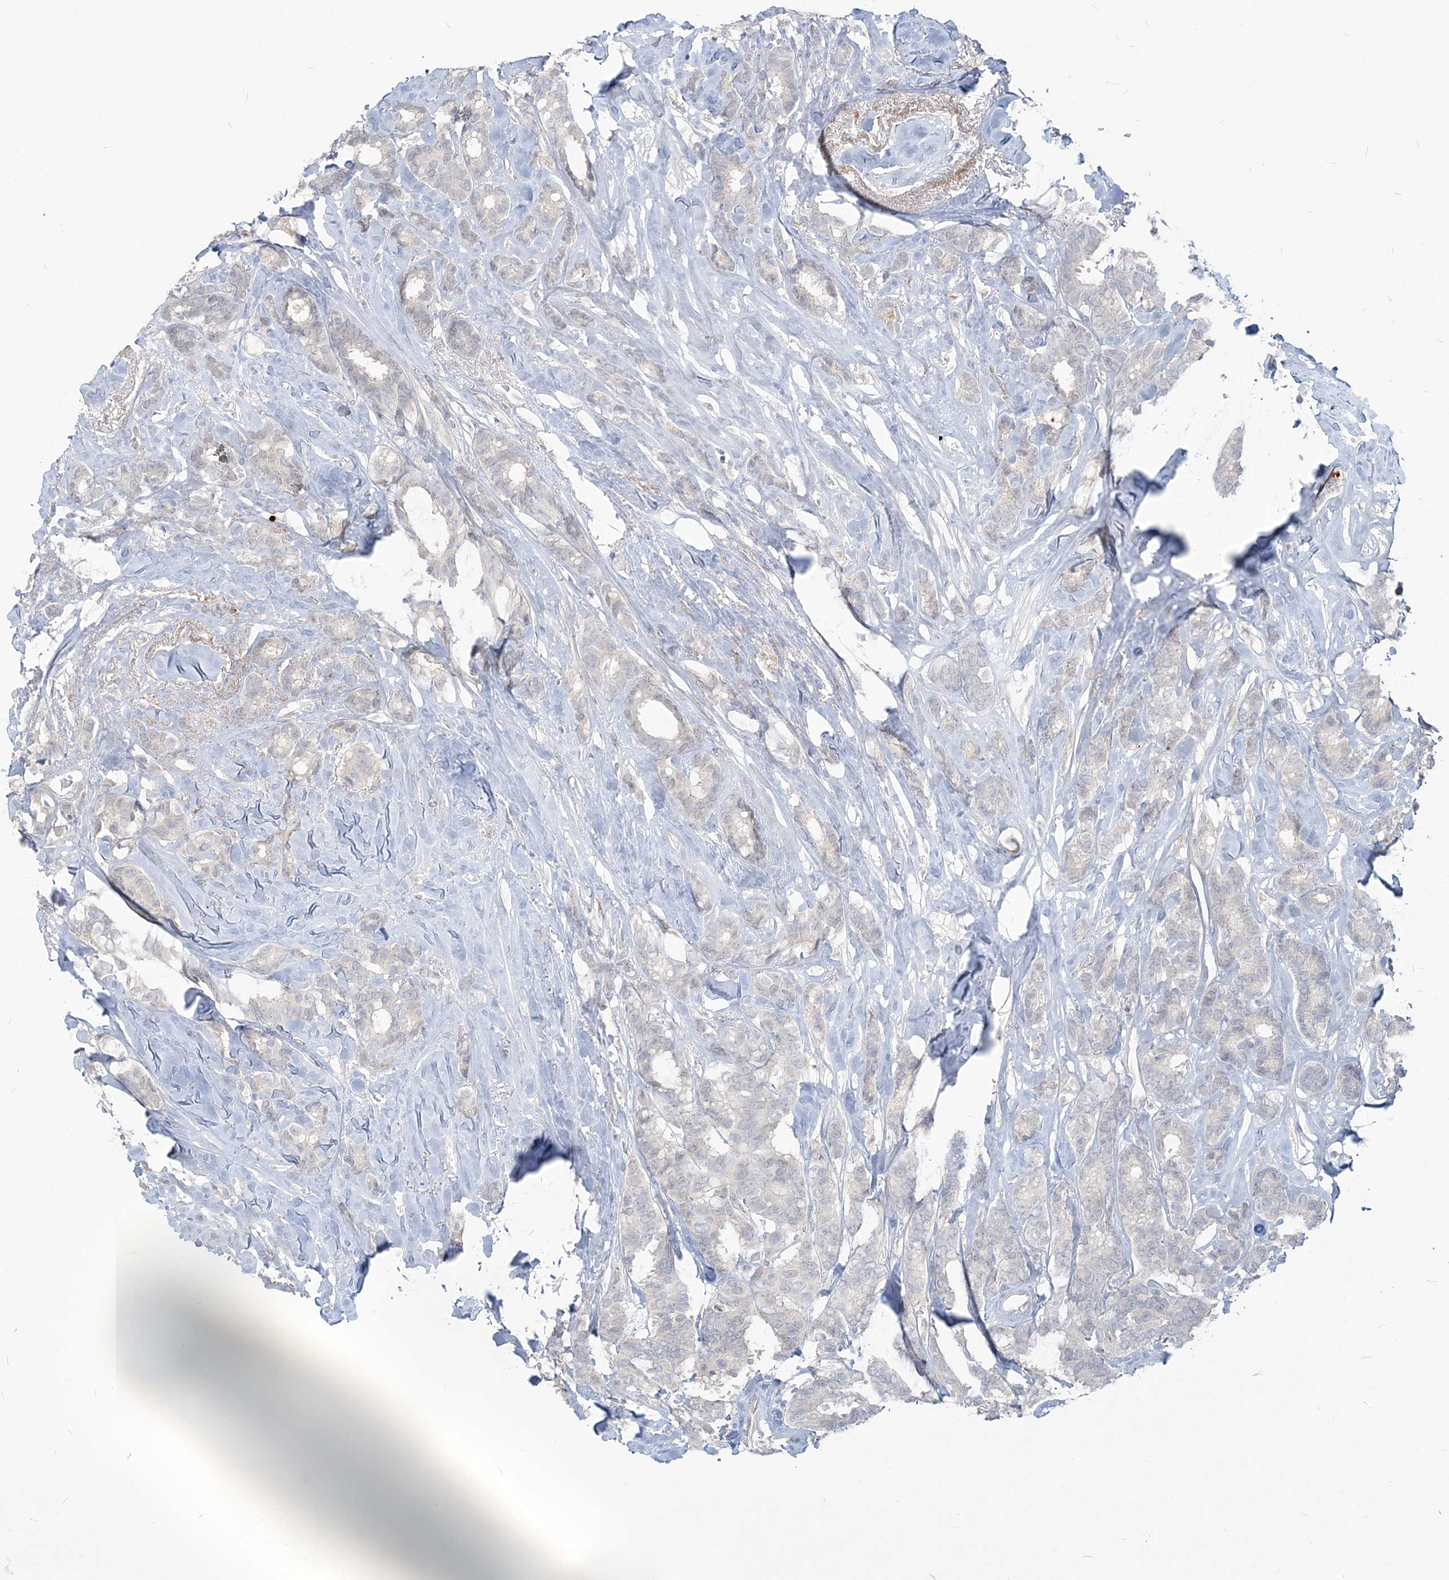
{"staining": {"intensity": "negative", "quantity": "none", "location": "none"}, "tissue": "breast cancer", "cell_type": "Tumor cells", "image_type": "cancer", "snomed": [{"axis": "morphology", "description": "Duct carcinoma"}, {"axis": "topography", "description": "Breast"}], "caption": "IHC of breast cancer reveals no staining in tumor cells.", "gene": "SDAD1", "patient": {"sex": "female", "age": 87}}